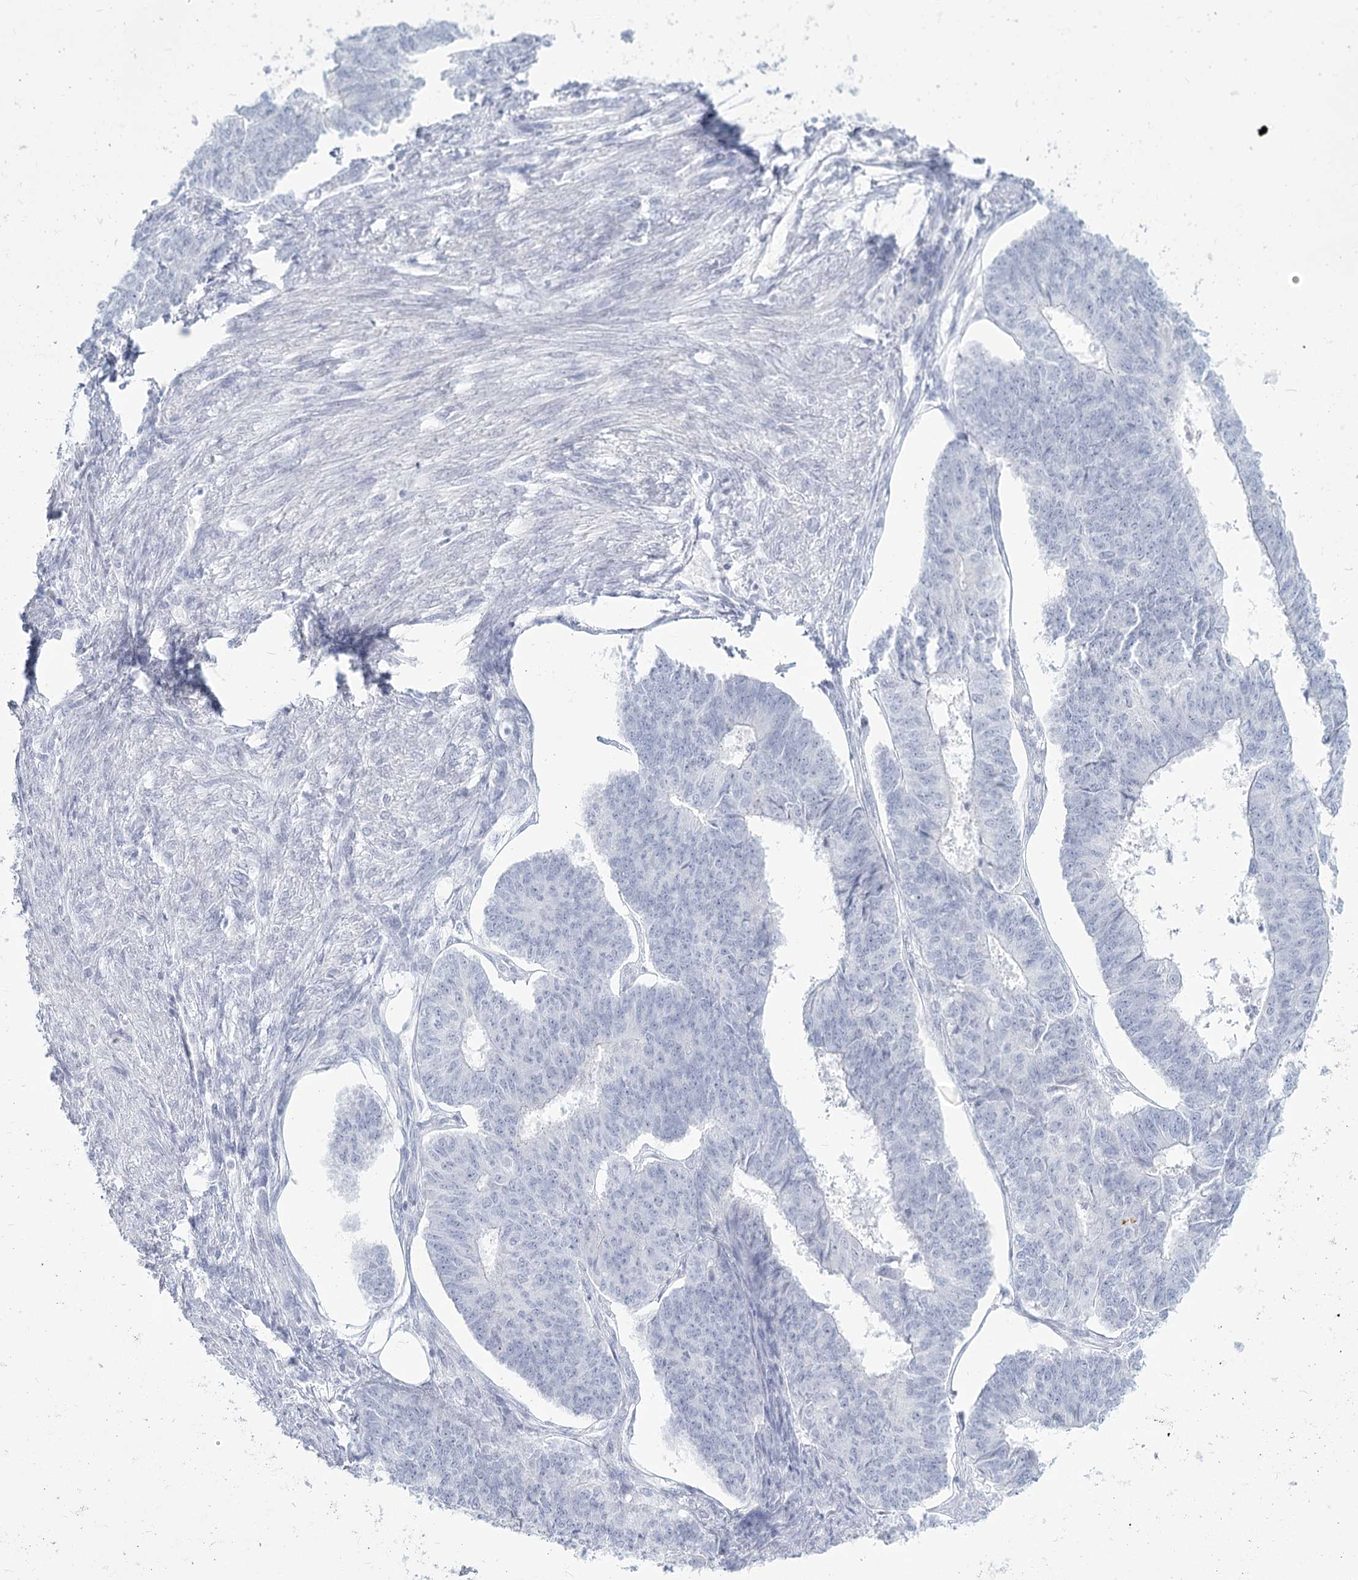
{"staining": {"intensity": "negative", "quantity": "none", "location": "none"}, "tissue": "endometrial cancer", "cell_type": "Tumor cells", "image_type": "cancer", "snomed": [{"axis": "morphology", "description": "Adenocarcinoma, NOS"}, {"axis": "topography", "description": "Endometrium"}], "caption": "The IHC micrograph has no significant positivity in tumor cells of adenocarcinoma (endometrial) tissue.", "gene": "SLC6A19", "patient": {"sex": "female", "age": 32}}